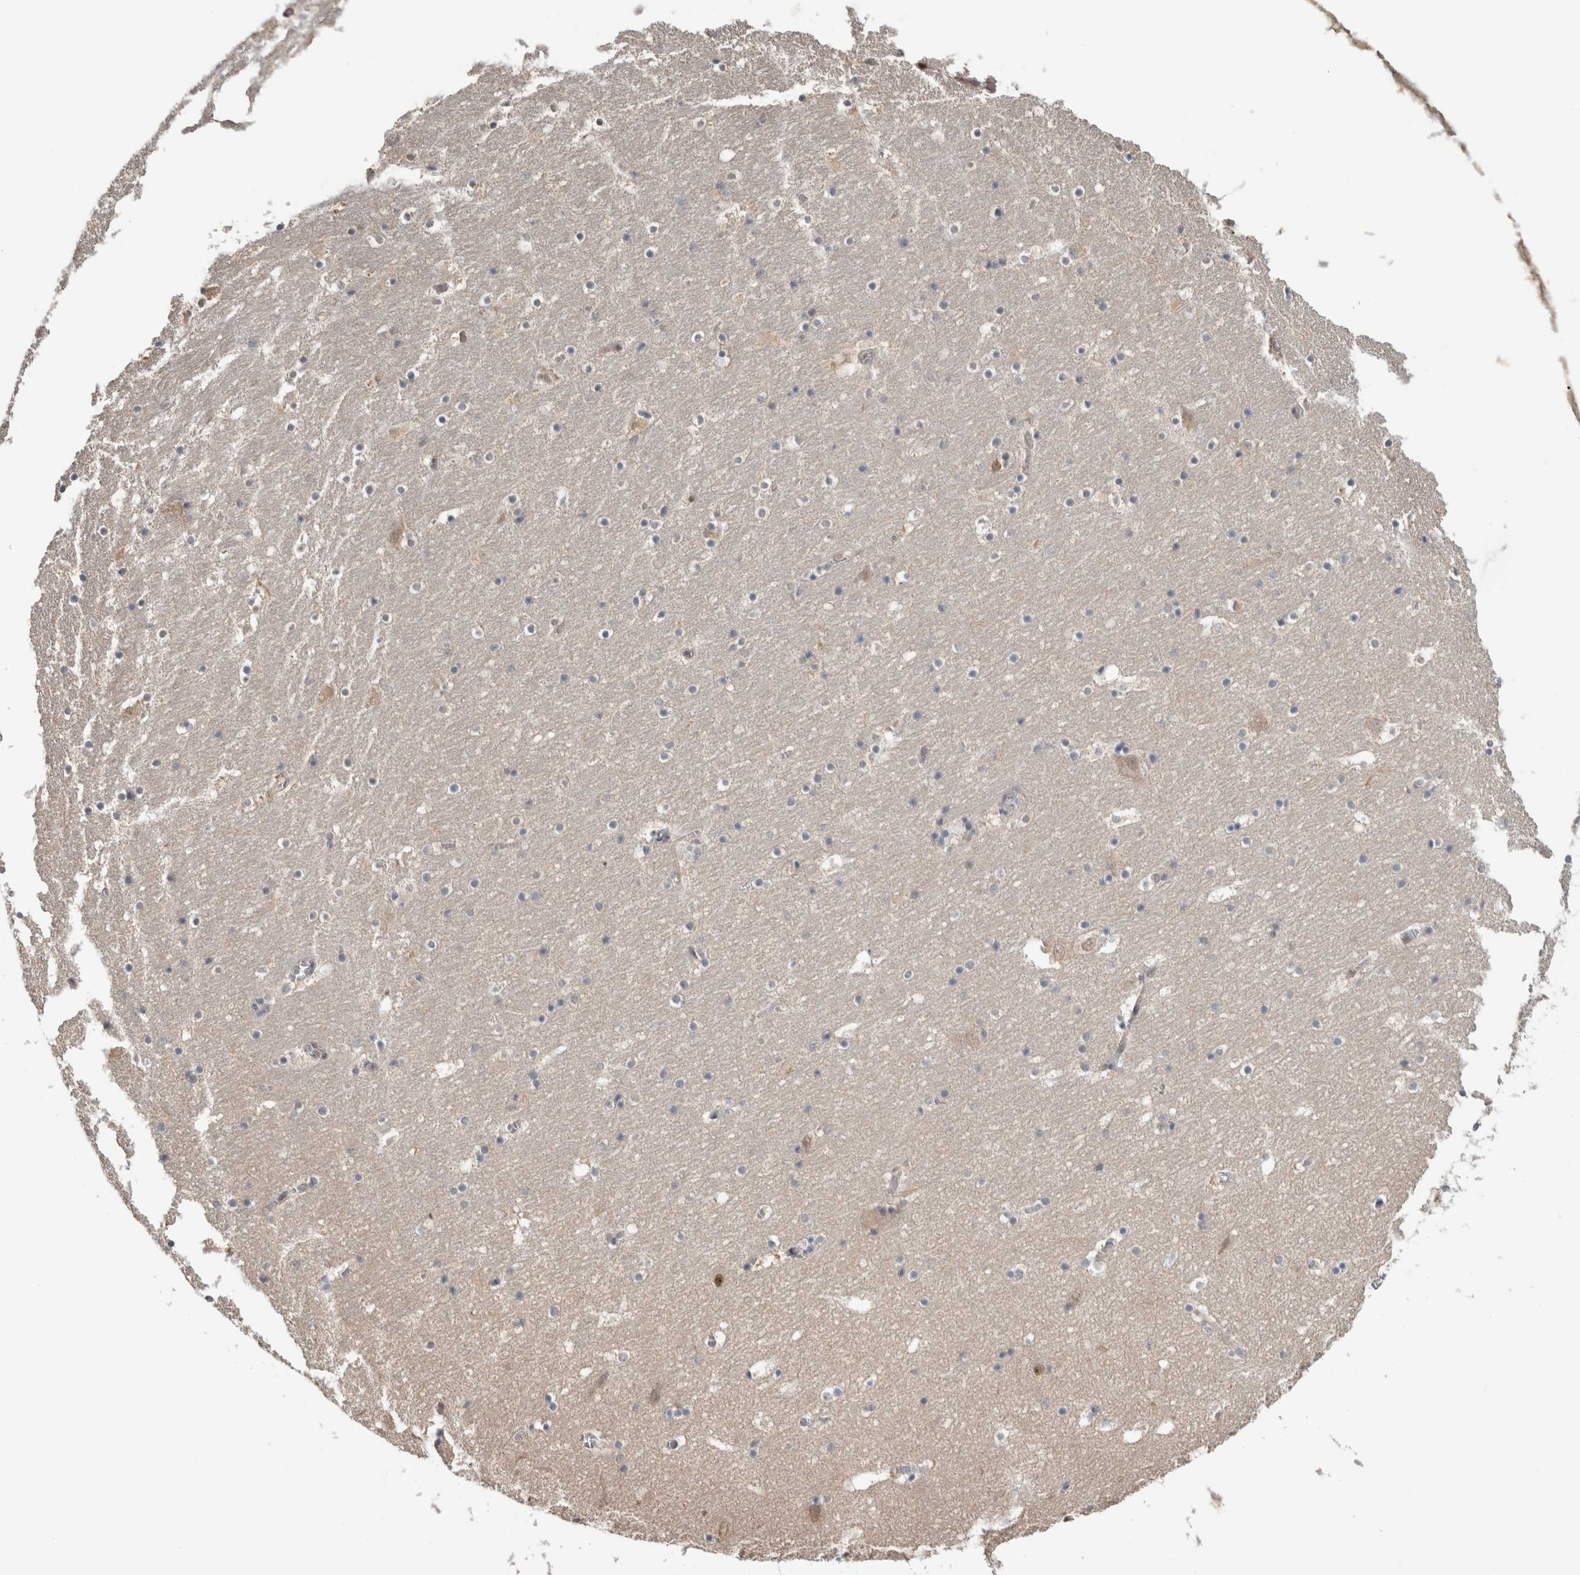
{"staining": {"intensity": "negative", "quantity": "none", "location": "none"}, "tissue": "hippocampus", "cell_type": "Glial cells", "image_type": "normal", "snomed": [{"axis": "morphology", "description": "Normal tissue, NOS"}, {"axis": "topography", "description": "Hippocampus"}], "caption": "A high-resolution histopathology image shows immunohistochemistry (IHC) staining of normal hippocampus, which demonstrates no significant staining in glial cells.", "gene": "TMEM102", "patient": {"sex": "male", "age": 45}}